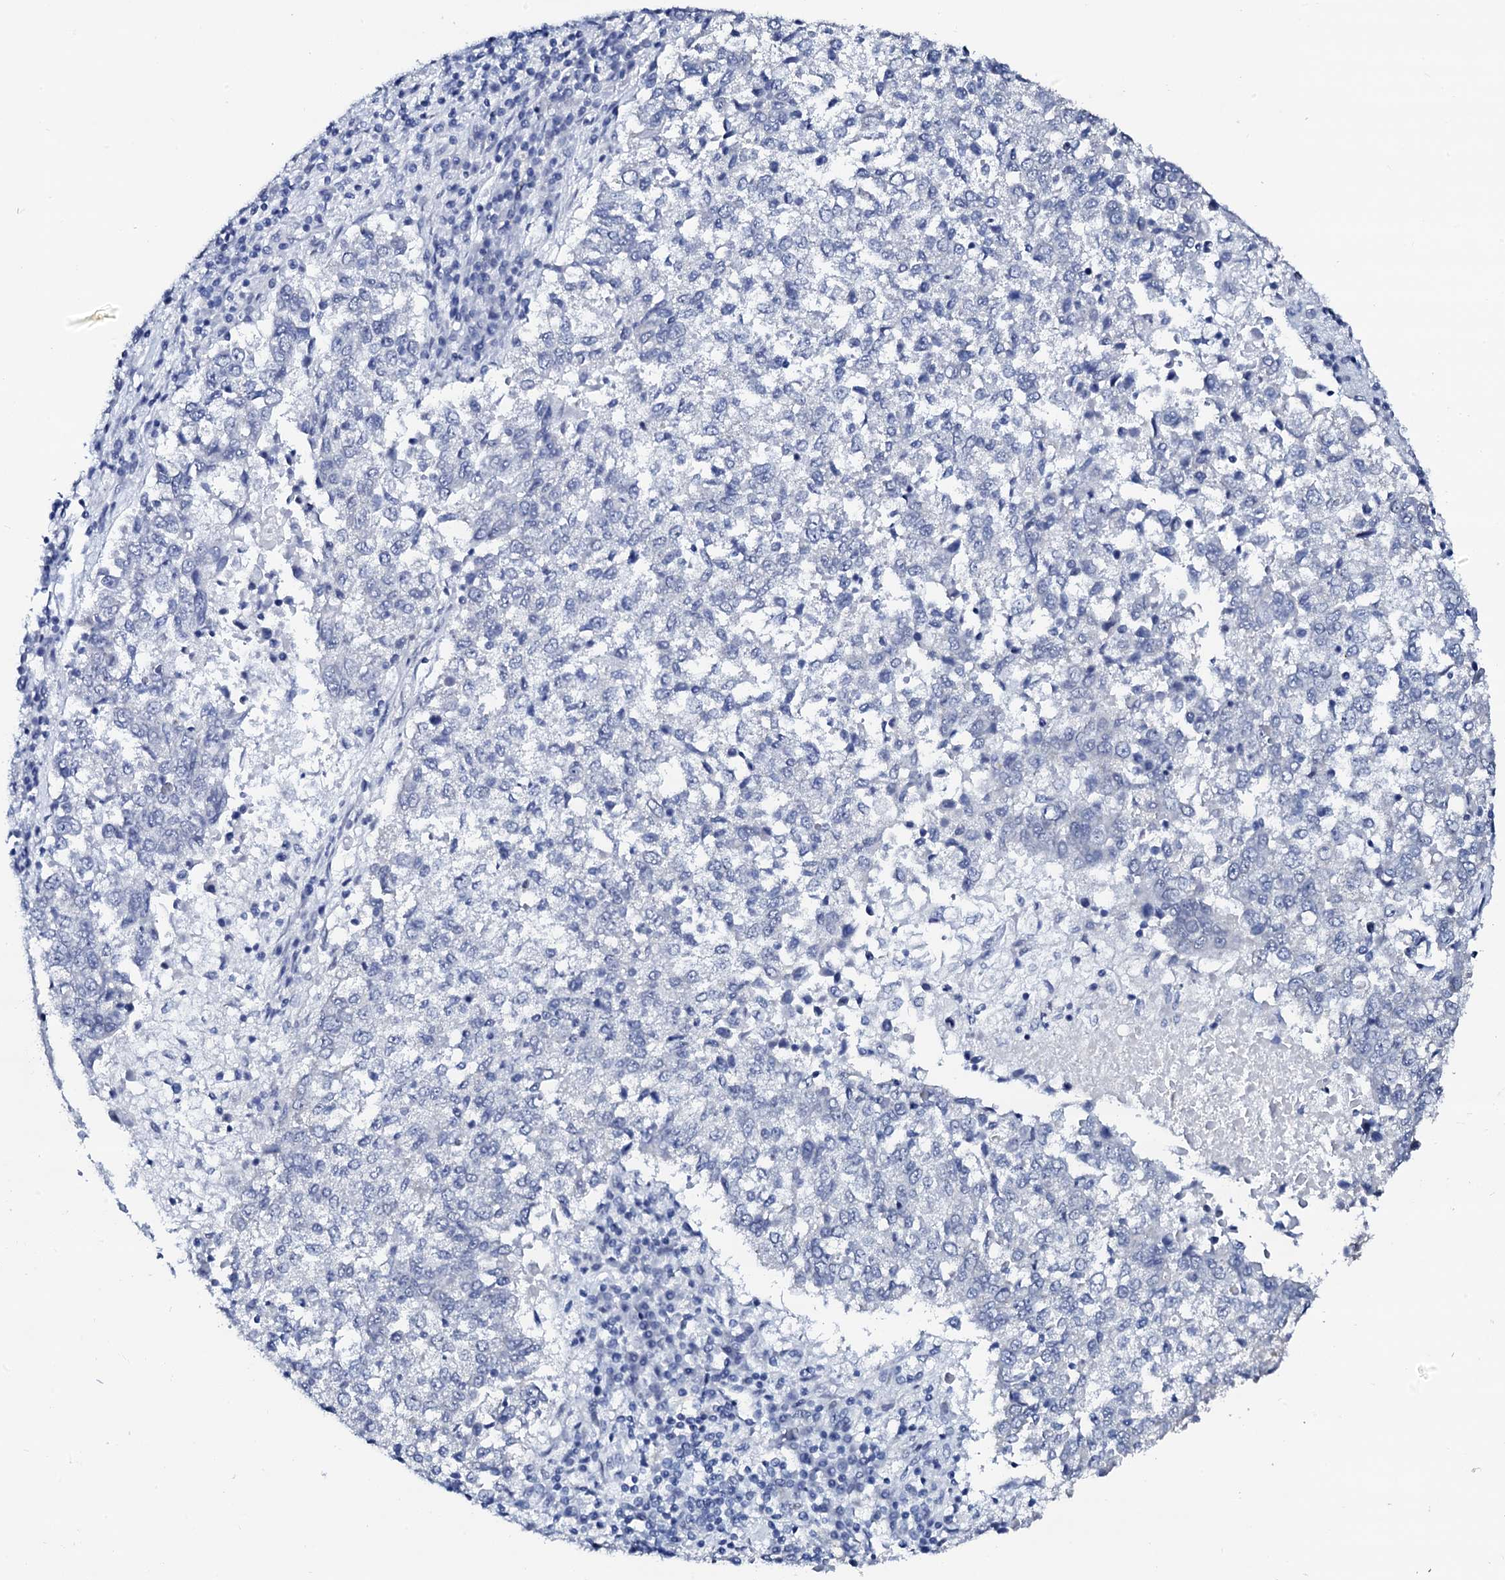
{"staining": {"intensity": "negative", "quantity": "none", "location": "none"}, "tissue": "lung cancer", "cell_type": "Tumor cells", "image_type": "cancer", "snomed": [{"axis": "morphology", "description": "Squamous cell carcinoma, NOS"}, {"axis": "topography", "description": "Lung"}], "caption": "DAB (3,3'-diaminobenzidine) immunohistochemical staining of lung cancer reveals no significant expression in tumor cells.", "gene": "SPATA19", "patient": {"sex": "male", "age": 73}}